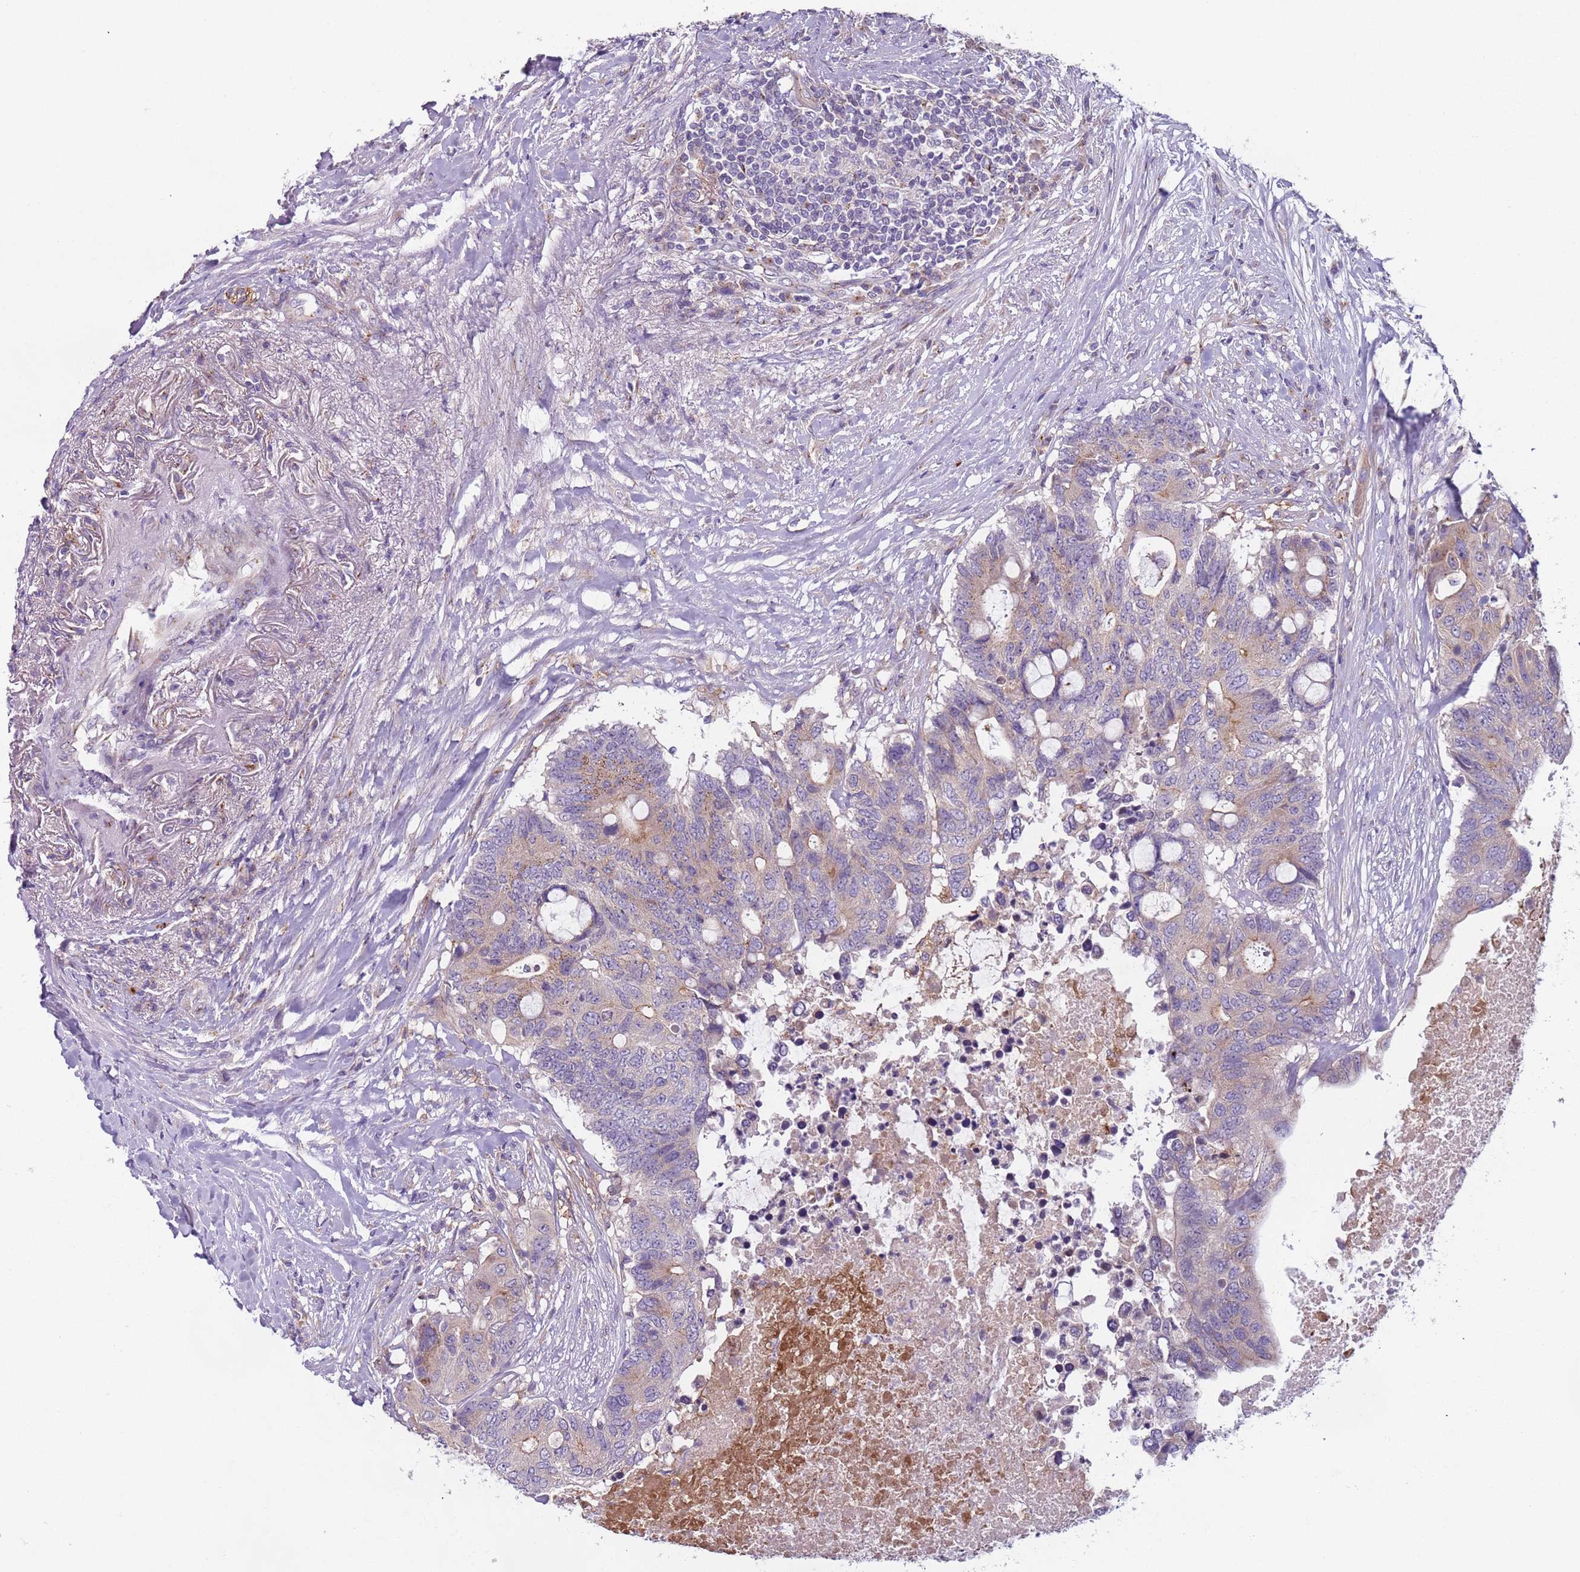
{"staining": {"intensity": "moderate", "quantity": "<25%", "location": "cytoplasmic/membranous"}, "tissue": "colorectal cancer", "cell_type": "Tumor cells", "image_type": "cancer", "snomed": [{"axis": "morphology", "description": "Adenocarcinoma, NOS"}, {"axis": "topography", "description": "Colon"}], "caption": "Human colorectal adenocarcinoma stained with a brown dye exhibits moderate cytoplasmic/membranous positive positivity in approximately <25% of tumor cells.", "gene": "AKTIP", "patient": {"sex": "male", "age": 71}}